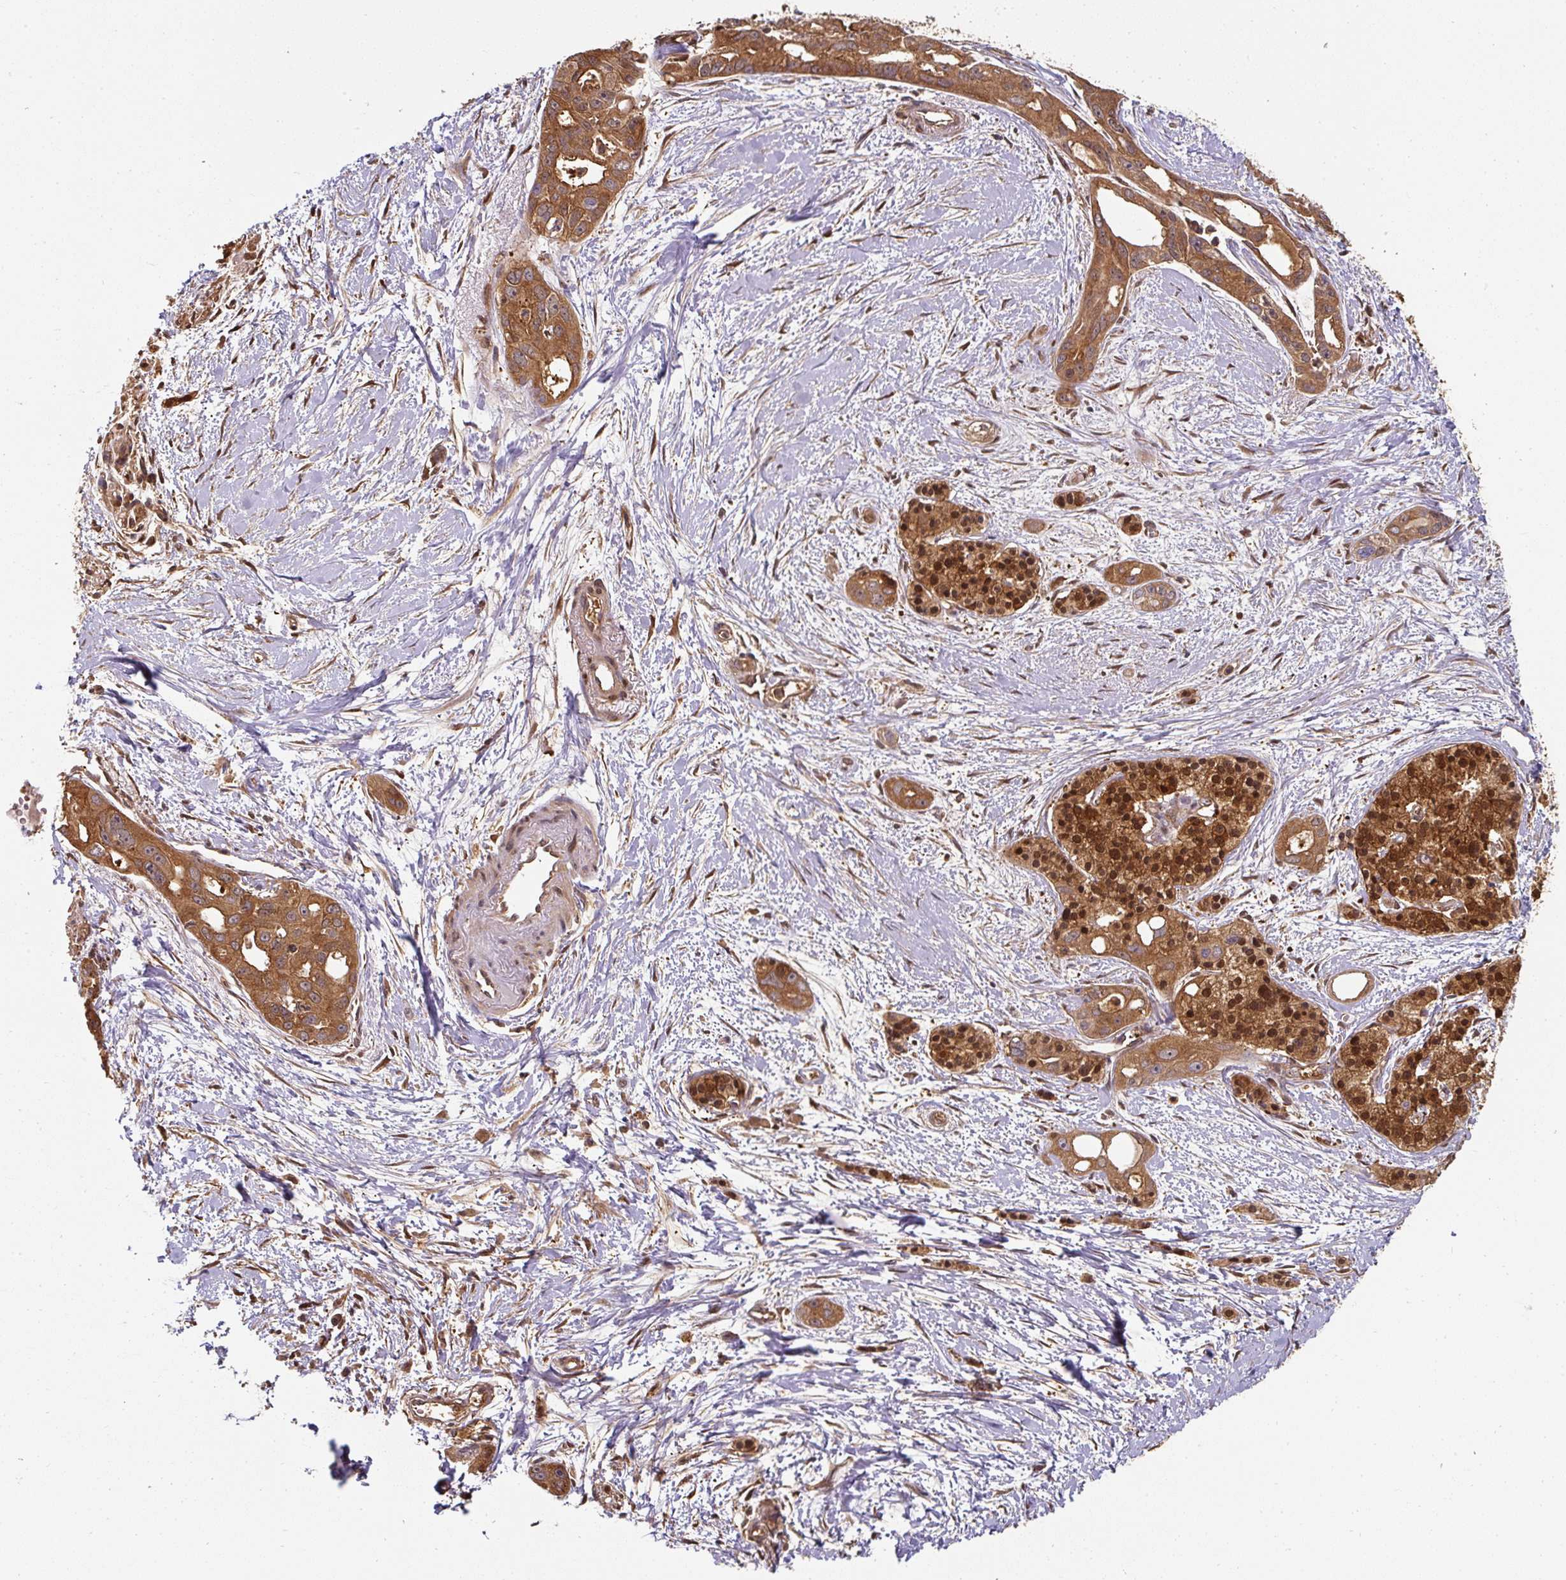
{"staining": {"intensity": "moderate", "quantity": ">75%", "location": "cytoplasmic/membranous"}, "tissue": "pancreatic cancer", "cell_type": "Tumor cells", "image_type": "cancer", "snomed": [{"axis": "morphology", "description": "Adenocarcinoma, NOS"}, {"axis": "topography", "description": "Pancreas"}], "caption": "Moderate cytoplasmic/membranous expression is identified in approximately >75% of tumor cells in pancreatic cancer (adenocarcinoma). (DAB (3,3'-diaminobenzidine) = brown stain, brightfield microscopy at high magnification).", "gene": "ST13", "patient": {"sex": "female", "age": 50}}